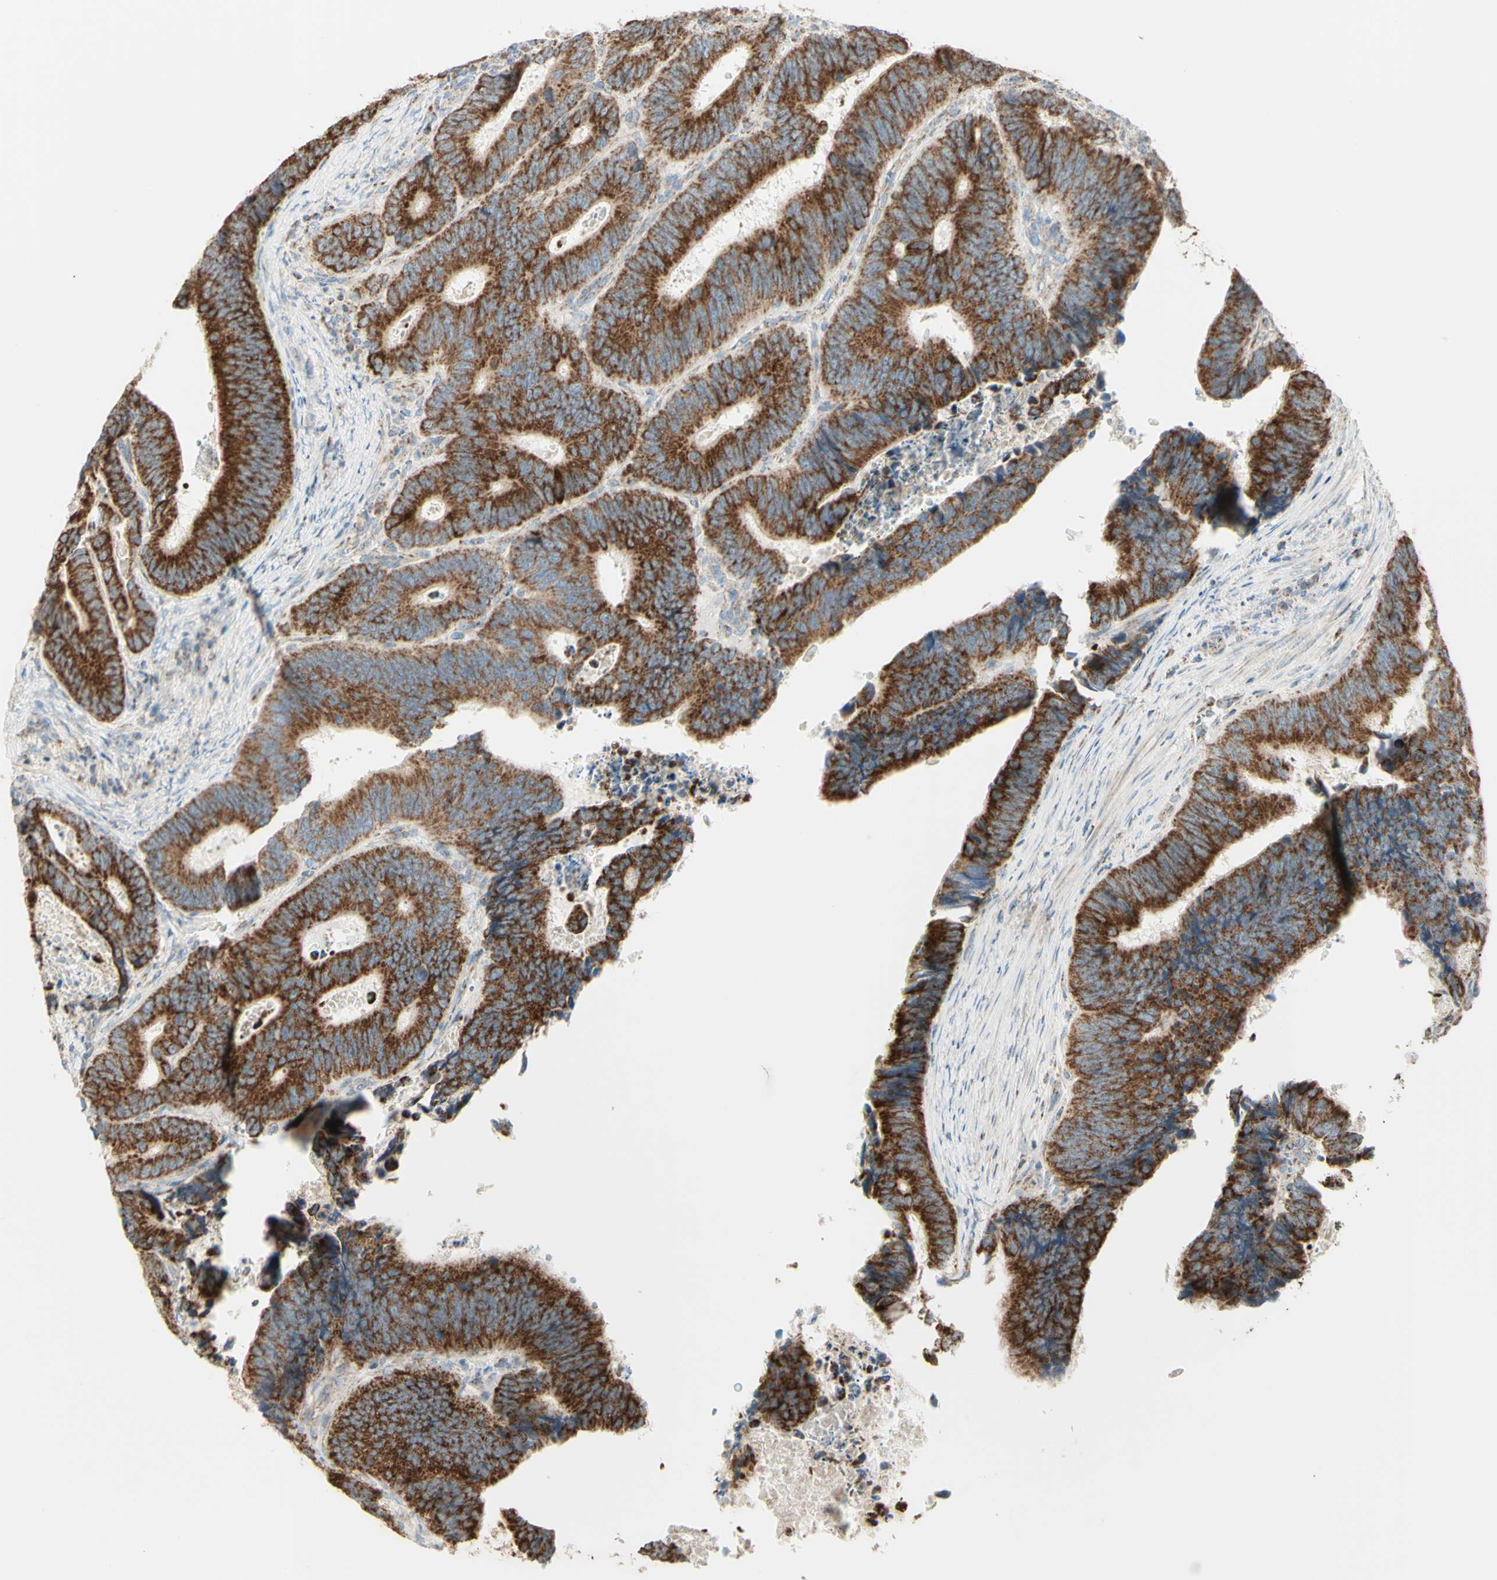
{"staining": {"intensity": "moderate", "quantity": ">75%", "location": "cytoplasmic/membranous"}, "tissue": "colorectal cancer", "cell_type": "Tumor cells", "image_type": "cancer", "snomed": [{"axis": "morphology", "description": "Inflammation, NOS"}, {"axis": "morphology", "description": "Adenocarcinoma, NOS"}, {"axis": "topography", "description": "Colon"}], "caption": "DAB (3,3'-diaminobenzidine) immunohistochemical staining of adenocarcinoma (colorectal) reveals moderate cytoplasmic/membranous protein positivity in about >75% of tumor cells.", "gene": "LETM1", "patient": {"sex": "male", "age": 72}}